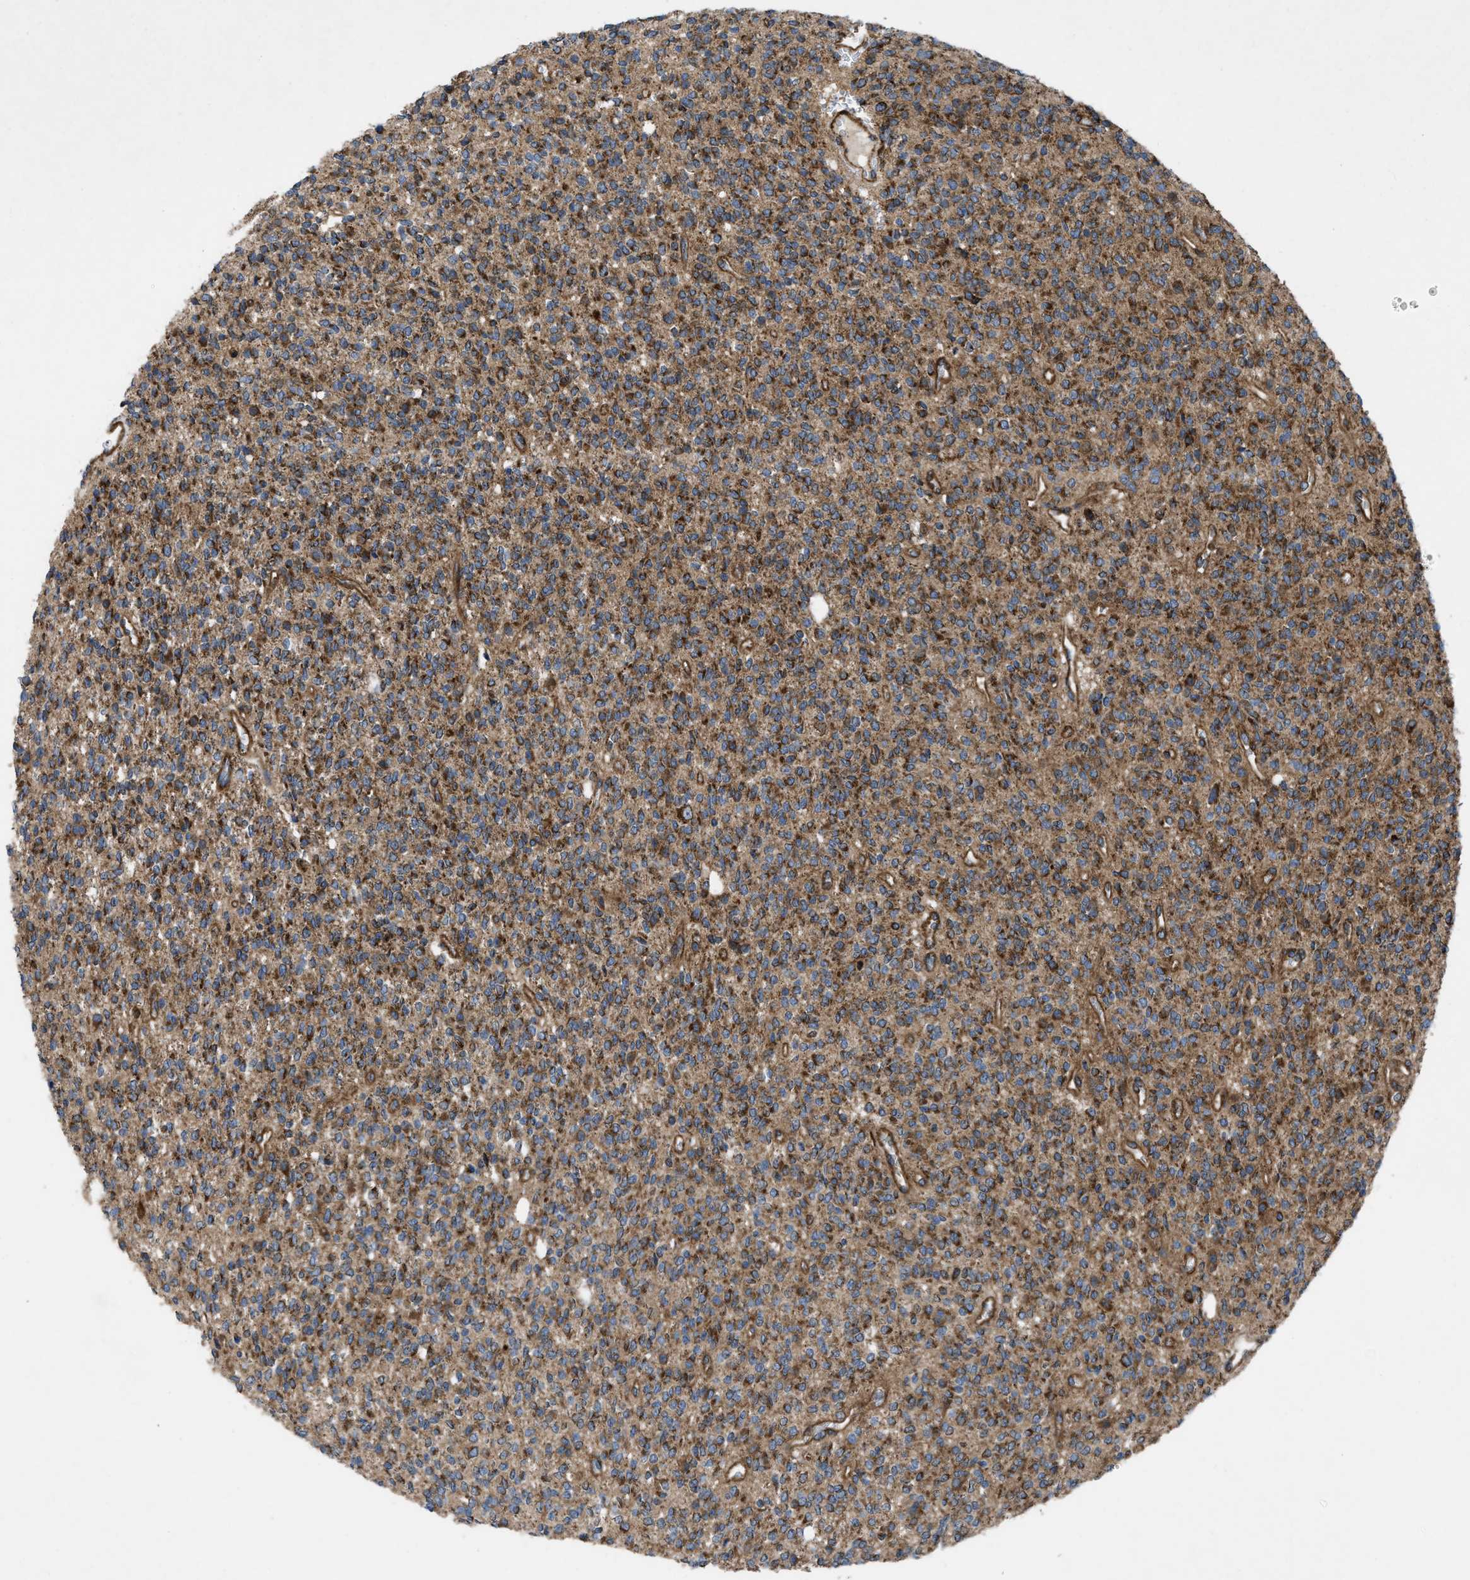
{"staining": {"intensity": "moderate", "quantity": ">75%", "location": "cytoplasmic/membranous"}, "tissue": "glioma", "cell_type": "Tumor cells", "image_type": "cancer", "snomed": [{"axis": "morphology", "description": "Glioma, malignant, High grade"}, {"axis": "topography", "description": "Brain"}], "caption": "This is an image of IHC staining of glioma, which shows moderate positivity in the cytoplasmic/membranous of tumor cells.", "gene": "PER3", "patient": {"sex": "male", "age": 34}}